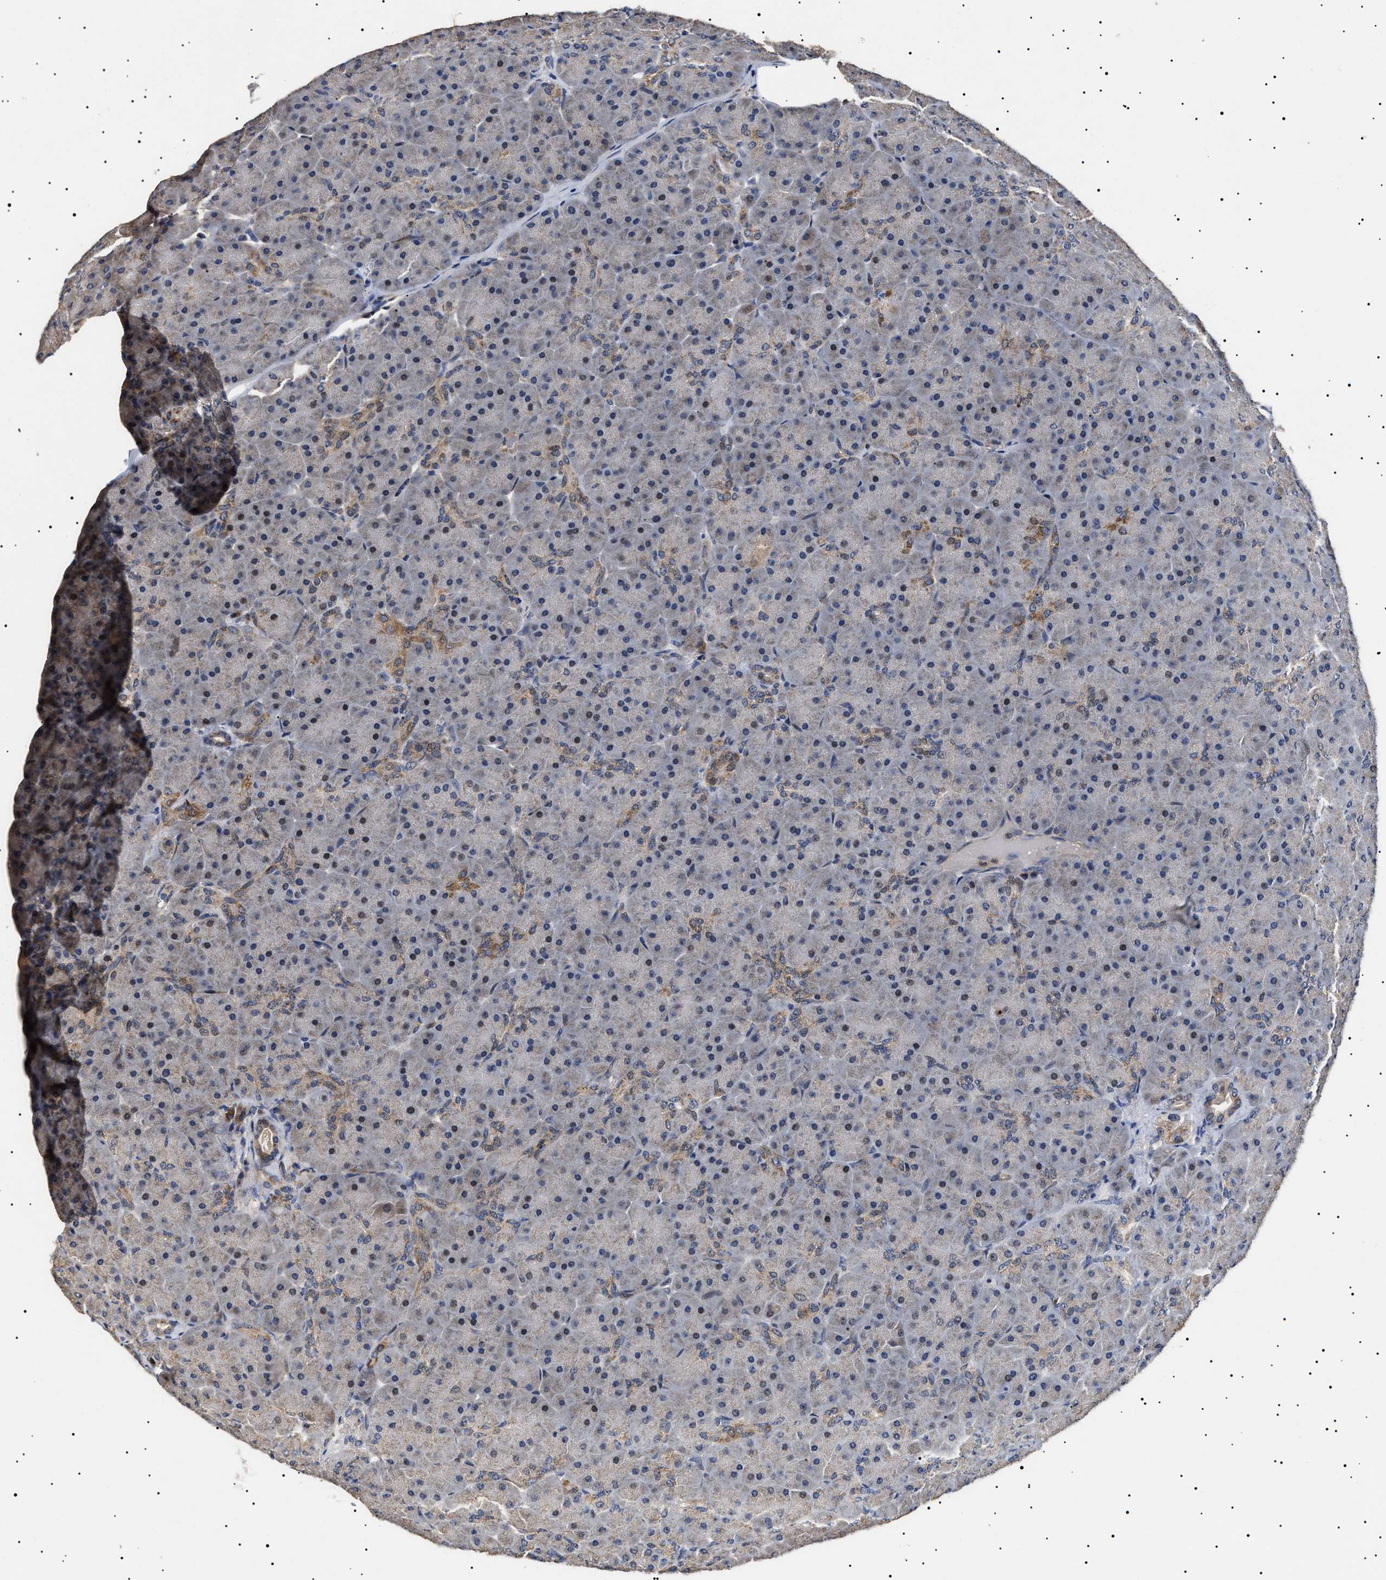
{"staining": {"intensity": "moderate", "quantity": "<25%", "location": "cytoplasmic/membranous"}, "tissue": "pancreas", "cell_type": "Exocrine glandular cells", "image_type": "normal", "snomed": [{"axis": "morphology", "description": "Normal tissue, NOS"}, {"axis": "topography", "description": "Pancreas"}], "caption": "The histopathology image exhibits a brown stain indicating the presence of a protein in the cytoplasmic/membranous of exocrine glandular cells in pancreas. The staining was performed using DAB (3,3'-diaminobenzidine) to visualize the protein expression in brown, while the nuclei were stained in blue with hematoxylin (Magnification: 20x).", "gene": "RAB34", "patient": {"sex": "male", "age": 66}}